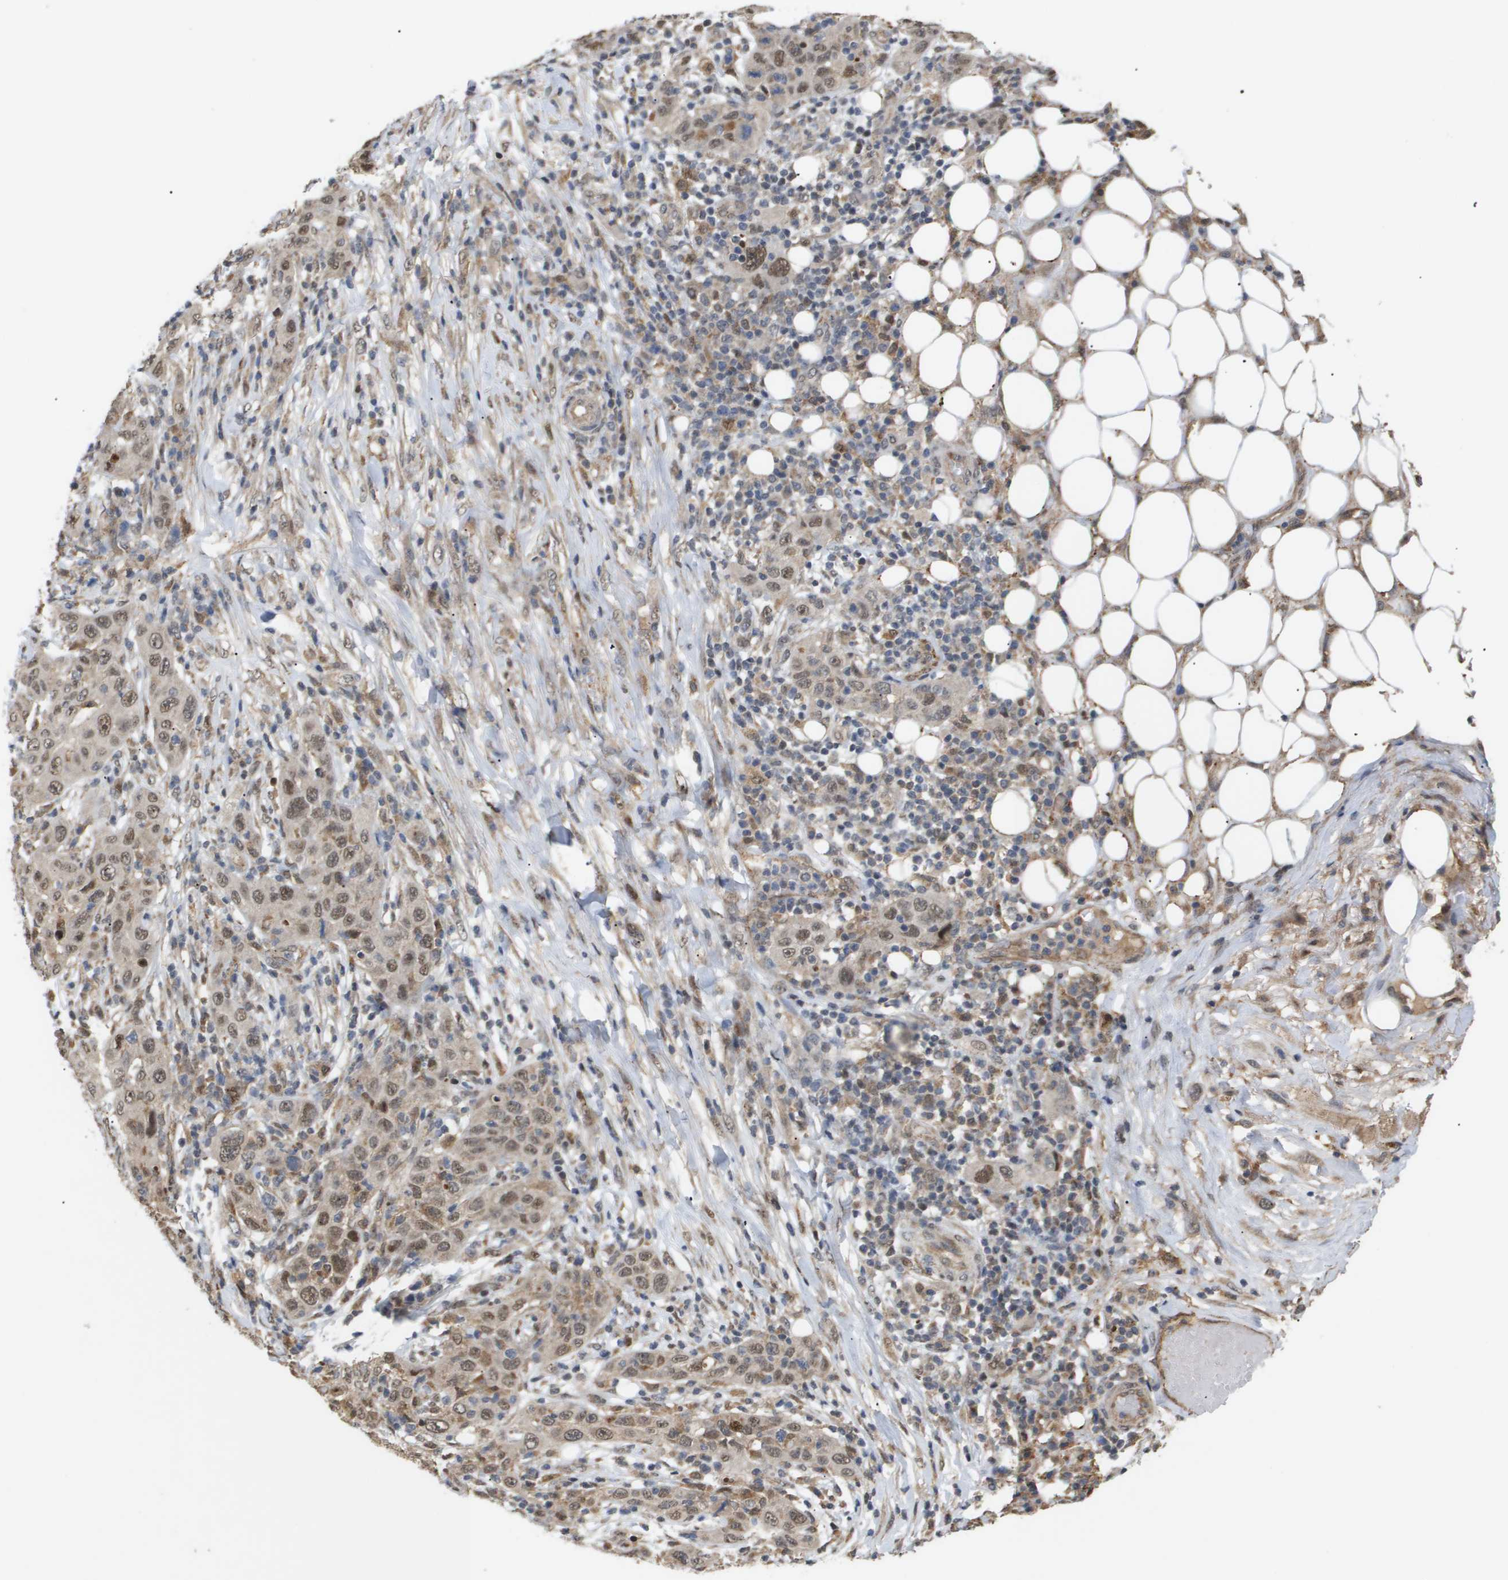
{"staining": {"intensity": "moderate", "quantity": ">75%", "location": "nuclear"}, "tissue": "skin cancer", "cell_type": "Tumor cells", "image_type": "cancer", "snomed": [{"axis": "morphology", "description": "Squamous cell carcinoma, NOS"}, {"axis": "topography", "description": "Skin"}], "caption": "Moderate nuclear positivity for a protein is seen in about >75% of tumor cells of skin squamous cell carcinoma using immunohistochemistry (IHC).", "gene": "PDGFB", "patient": {"sex": "female", "age": 88}}